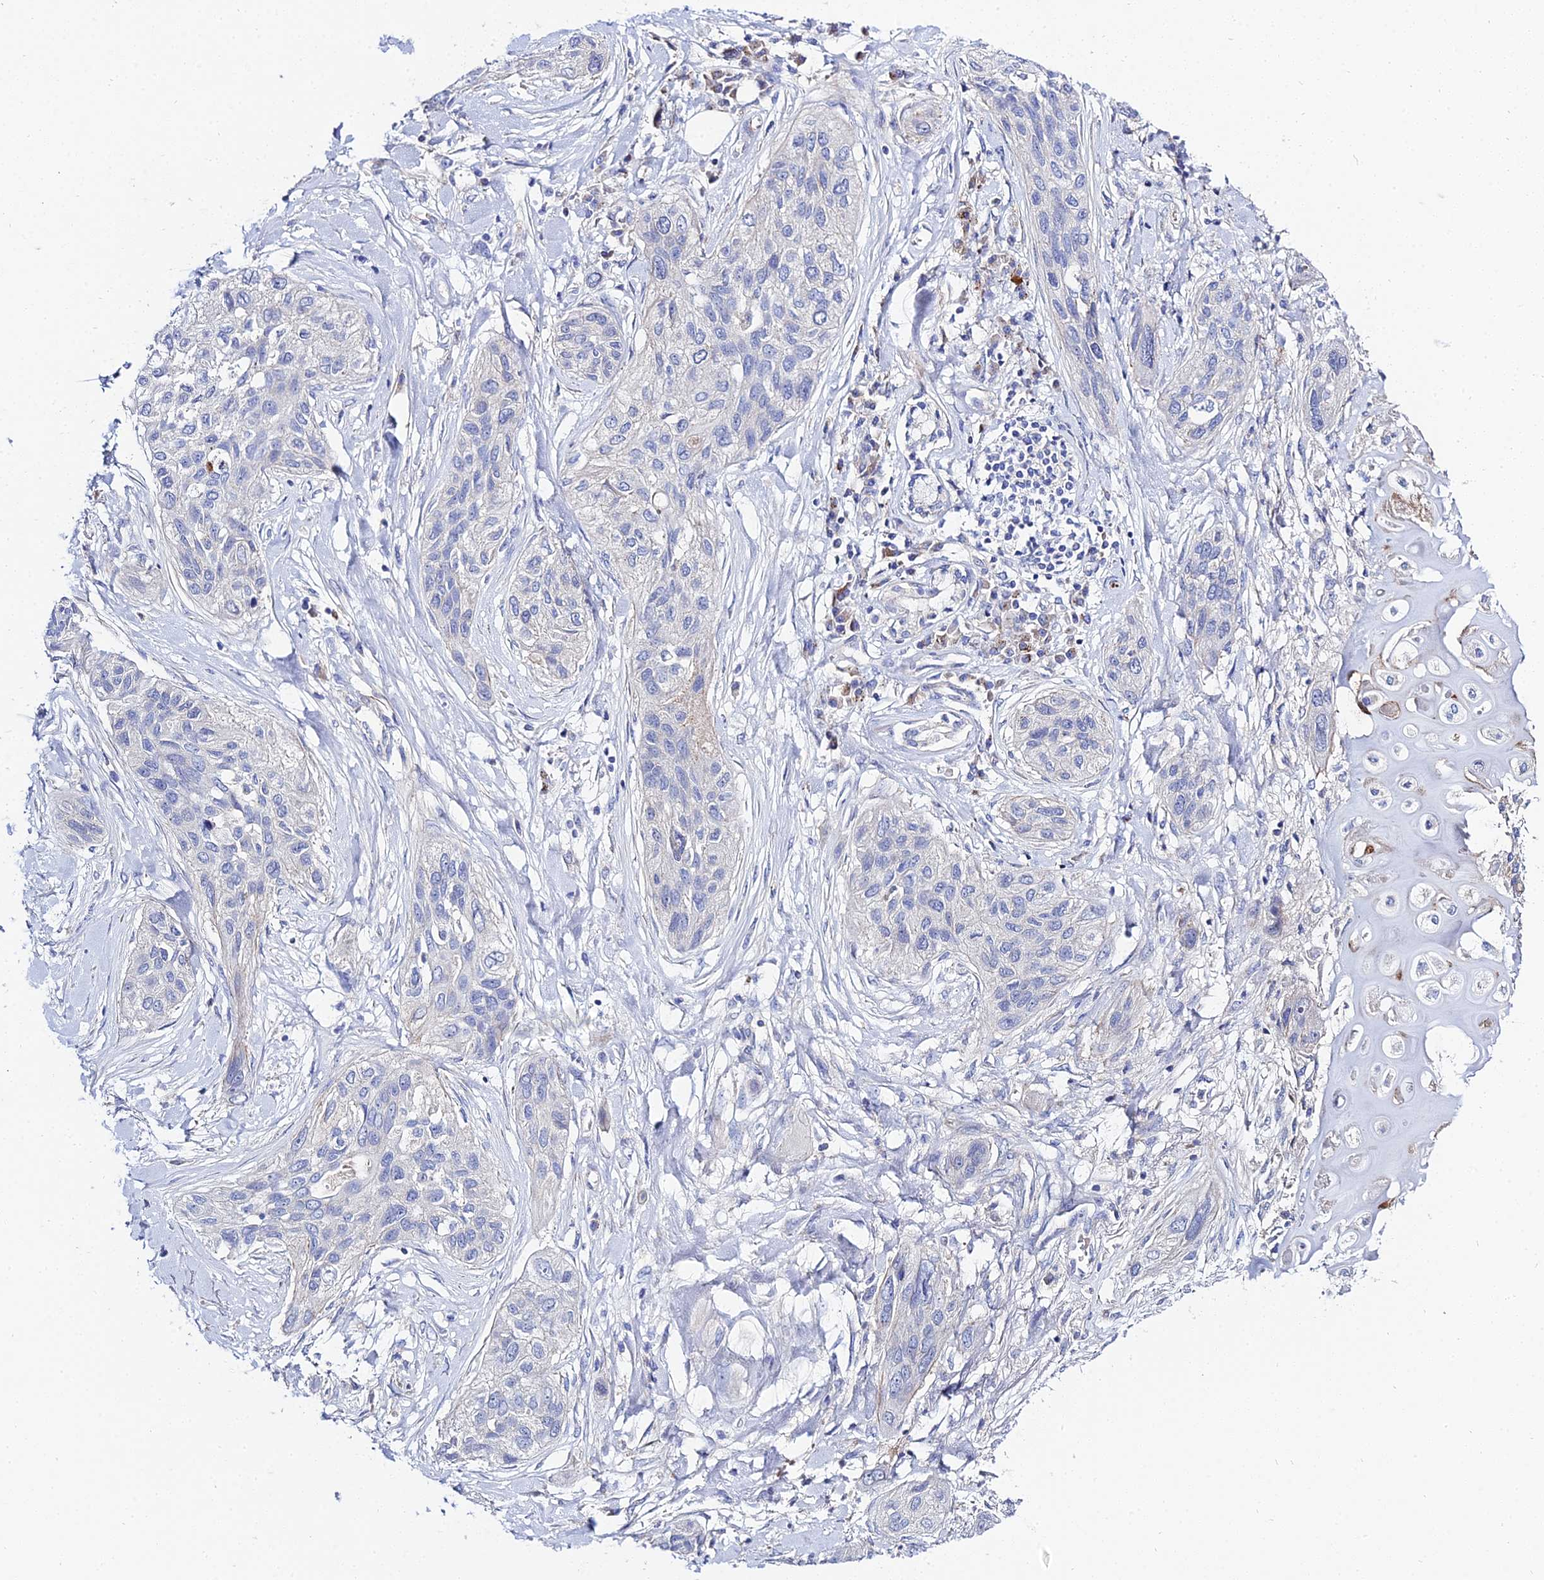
{"staining": {"intensity": "negative", "quantity": "none", "location": "none"}, "tissue": "lung cancer", "cell_type": "Tumor cells", "image_type": "cancer", "snomed": [{"axis": "morphology", "description": "Squamous cell carcinoma, NOS"}, {"axis": "topography", "description": "Lung"}], "caption": "Tumor cells are negative for protein expression in human lung squamous cell carcinoma. (DAB (3,3'-diaminobenzidine) IHC, high magnification).", "gene": "APOBEC3H", "patient": {"sex": "female", "age": 70}}